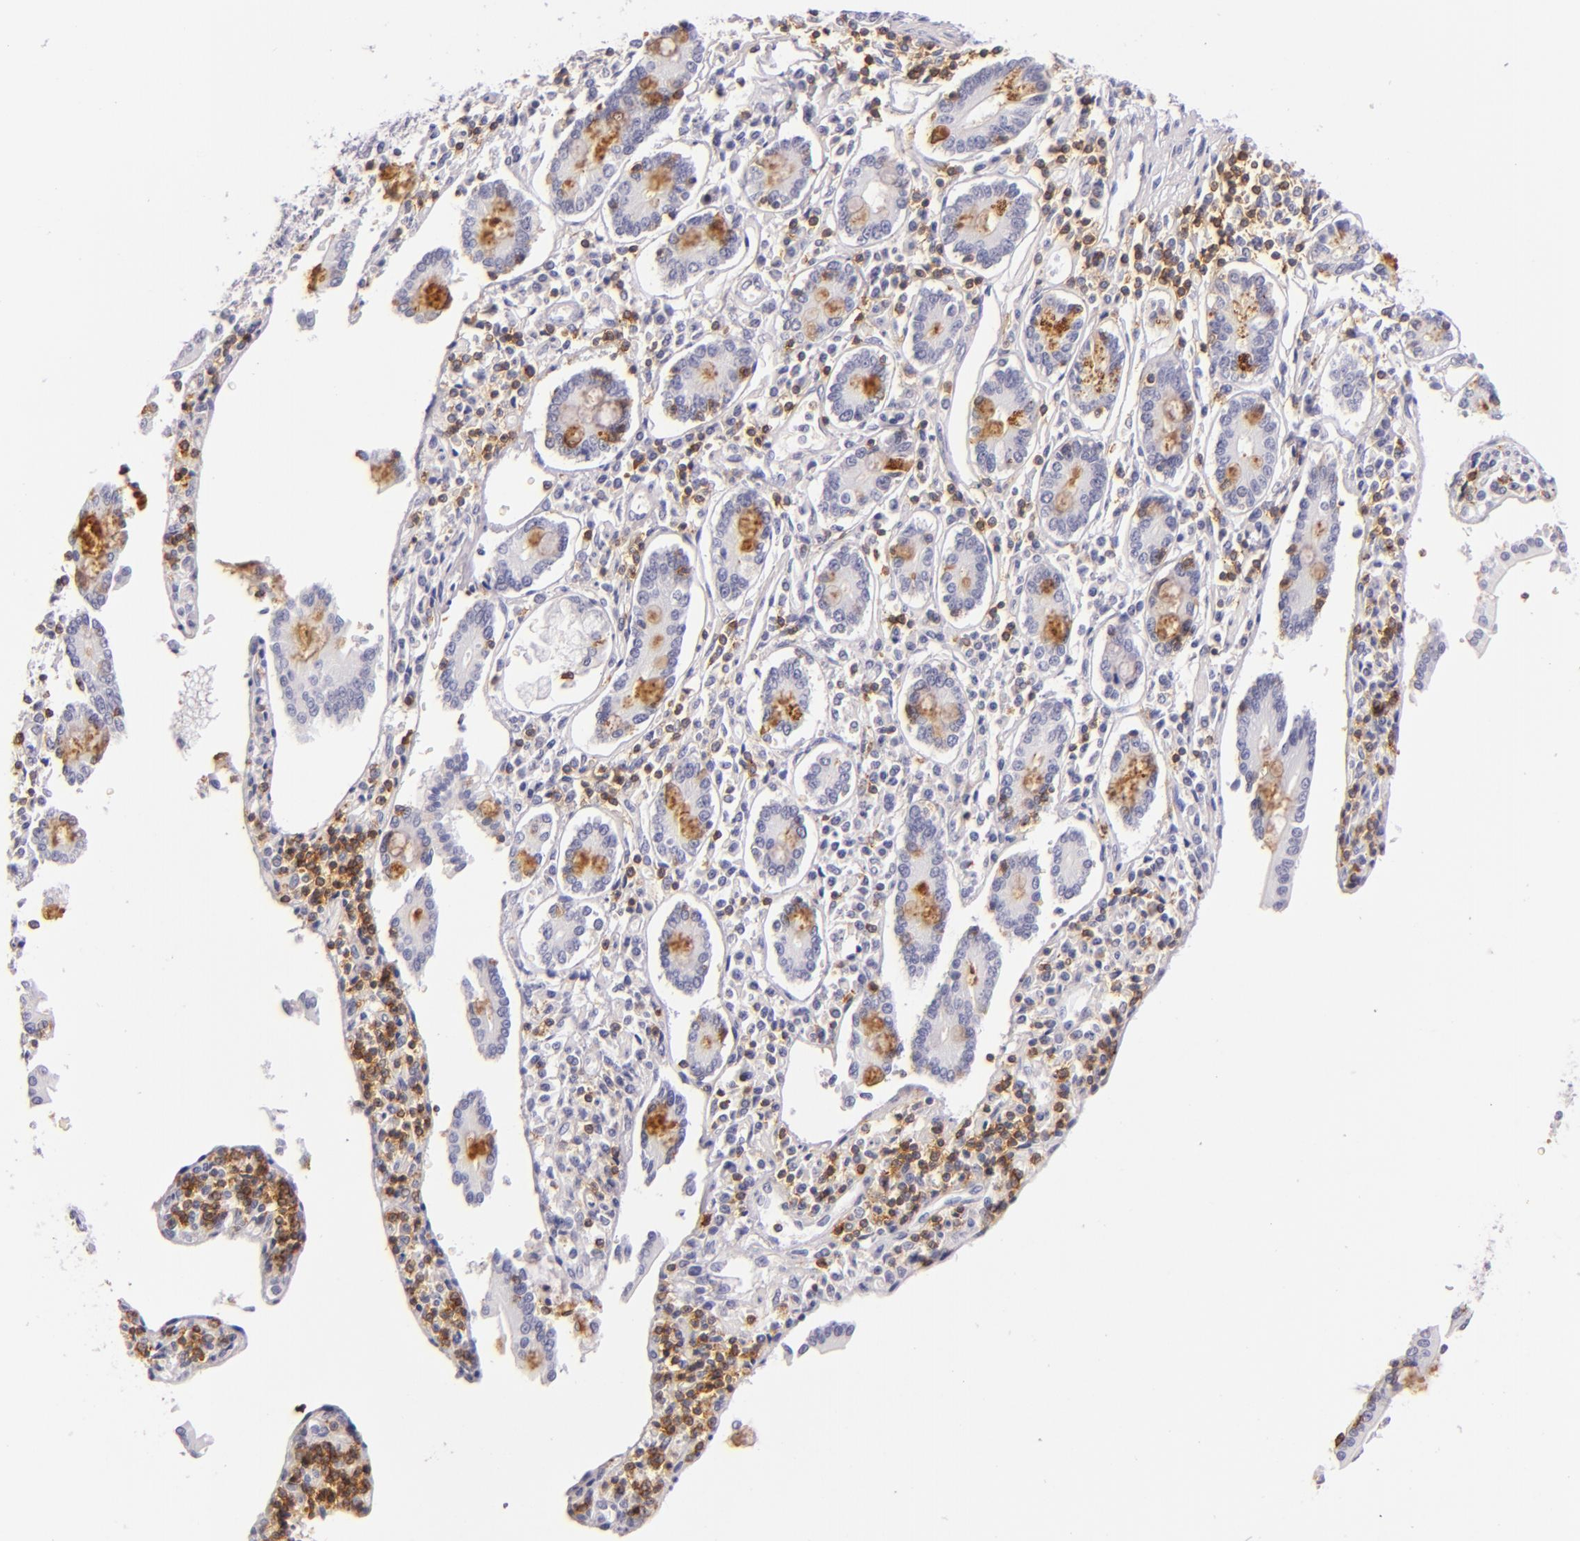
{"staining": {"intensity": "negative", "quantity": "none", "location": "none"}, "tissue": "pancreatic cancer", "cell_type": "Tumor cells", "image_type": "cancer", "snomed": [{"axis": "morphology", "description": "Adenocarcinoma, NOS"}, {"axis": "topography", "description": "Pancreas"}], "caption": "Photomicrograph shows no protein staining in tumor cells of pancreatic cancer (adenocarcinoma) tissue. The staining was performed using DAB to visualize the protein expression in brown, while the nuclei were stained in blue with hematoxylin (Magnification: 20x).", "gene": "LAT", "patient": {"sex": "female", "age": 57}}